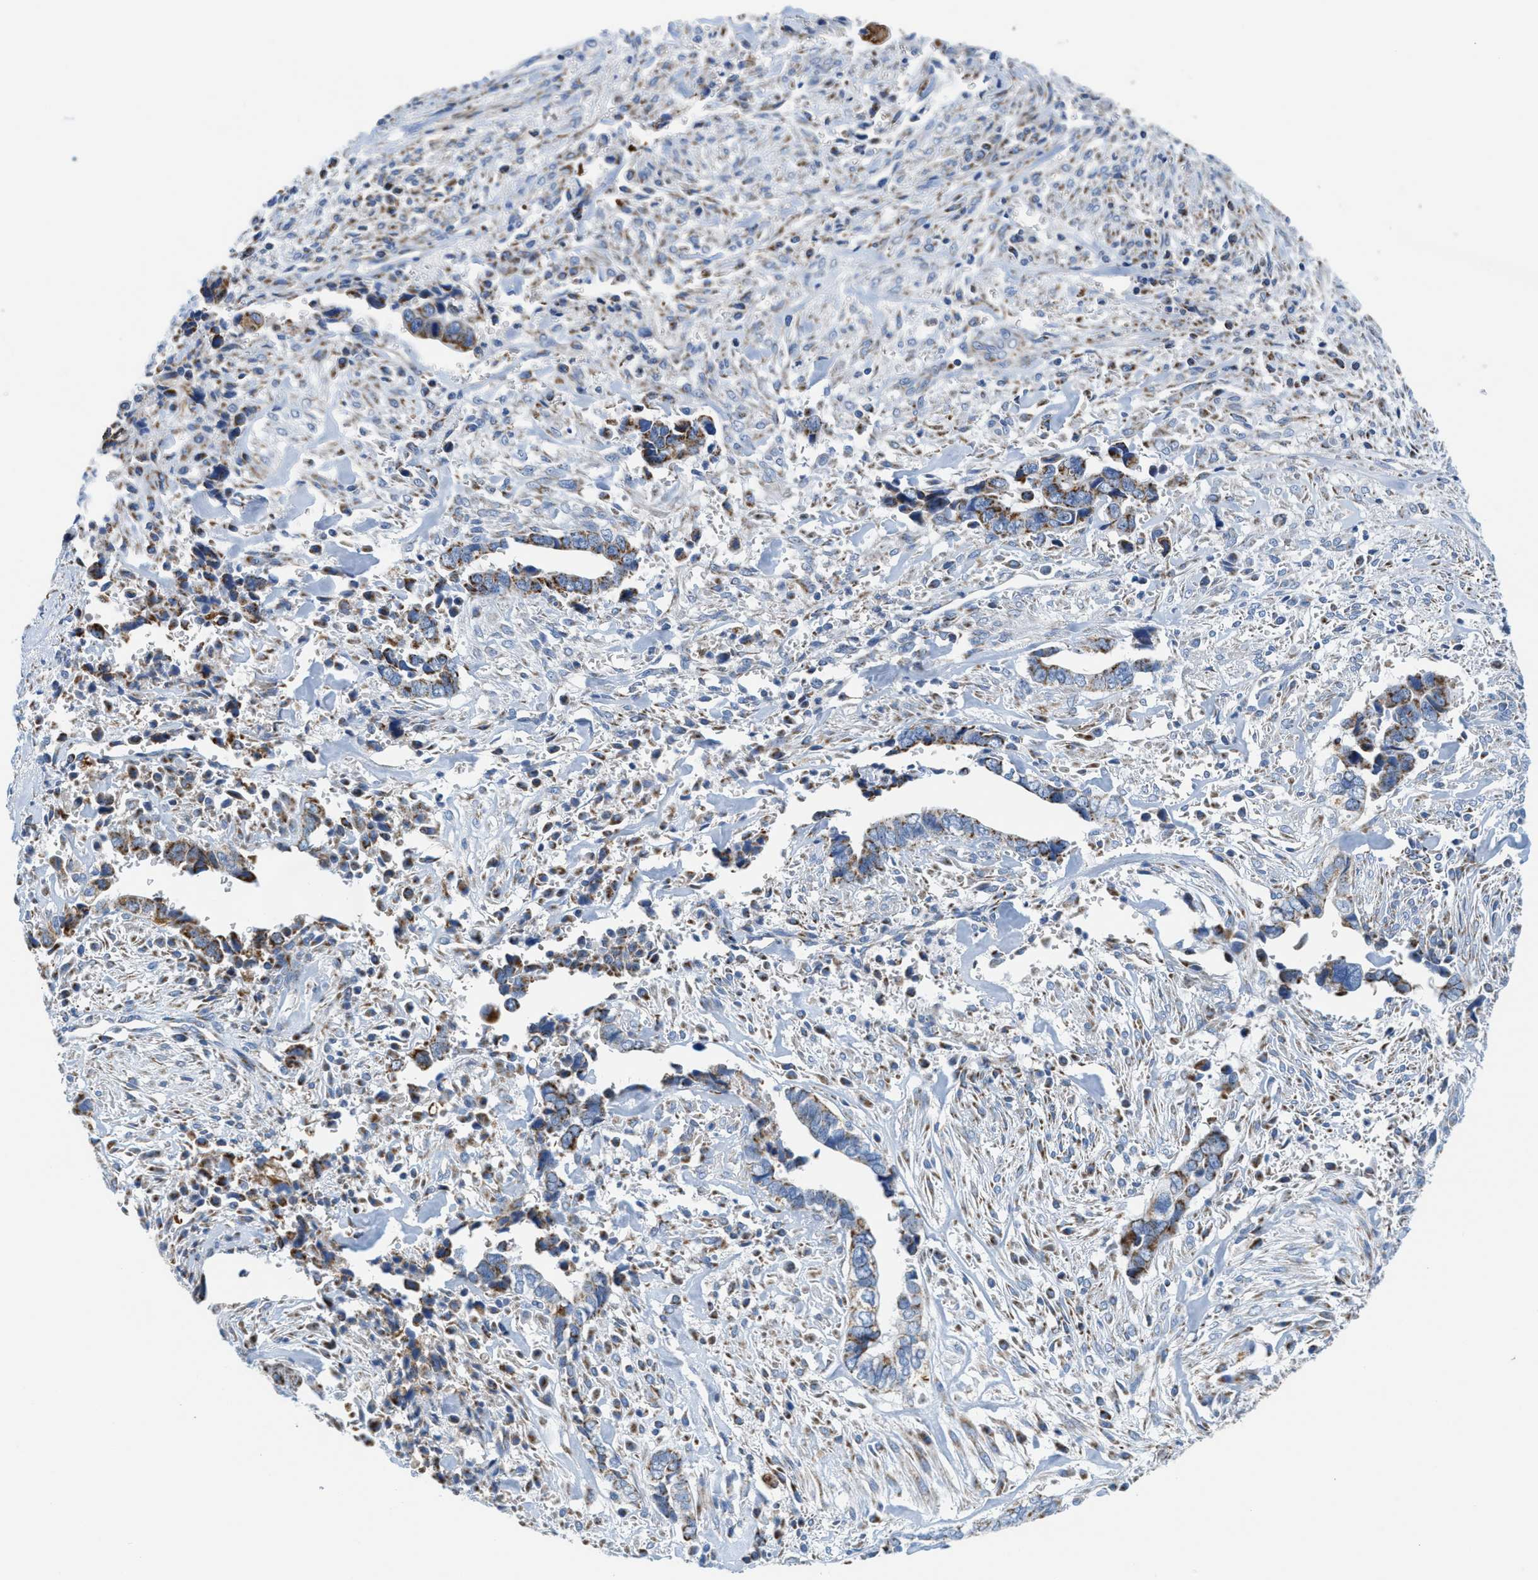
{"staining": {"intensity": "moderate", "quantity": ">75%", "location": "cytoplasmic/membranous"}, "tissue": "liver cancer", "cell_type": "Tumor cells", "image_type": "cancer", "snomed": [{"axis": "morphology", "description": "Cholangiocarcinoma"}, {"axis": "topography", "description": "Liver"}], "caption": "A histopathology image of human liver cholangiocarcinoma stained for a protein shows moderate cytoplasmic/membranous brown staining in tumor cells.", "gene": "KCNJ5", "patient": {"sex": "female", "age": 79}}